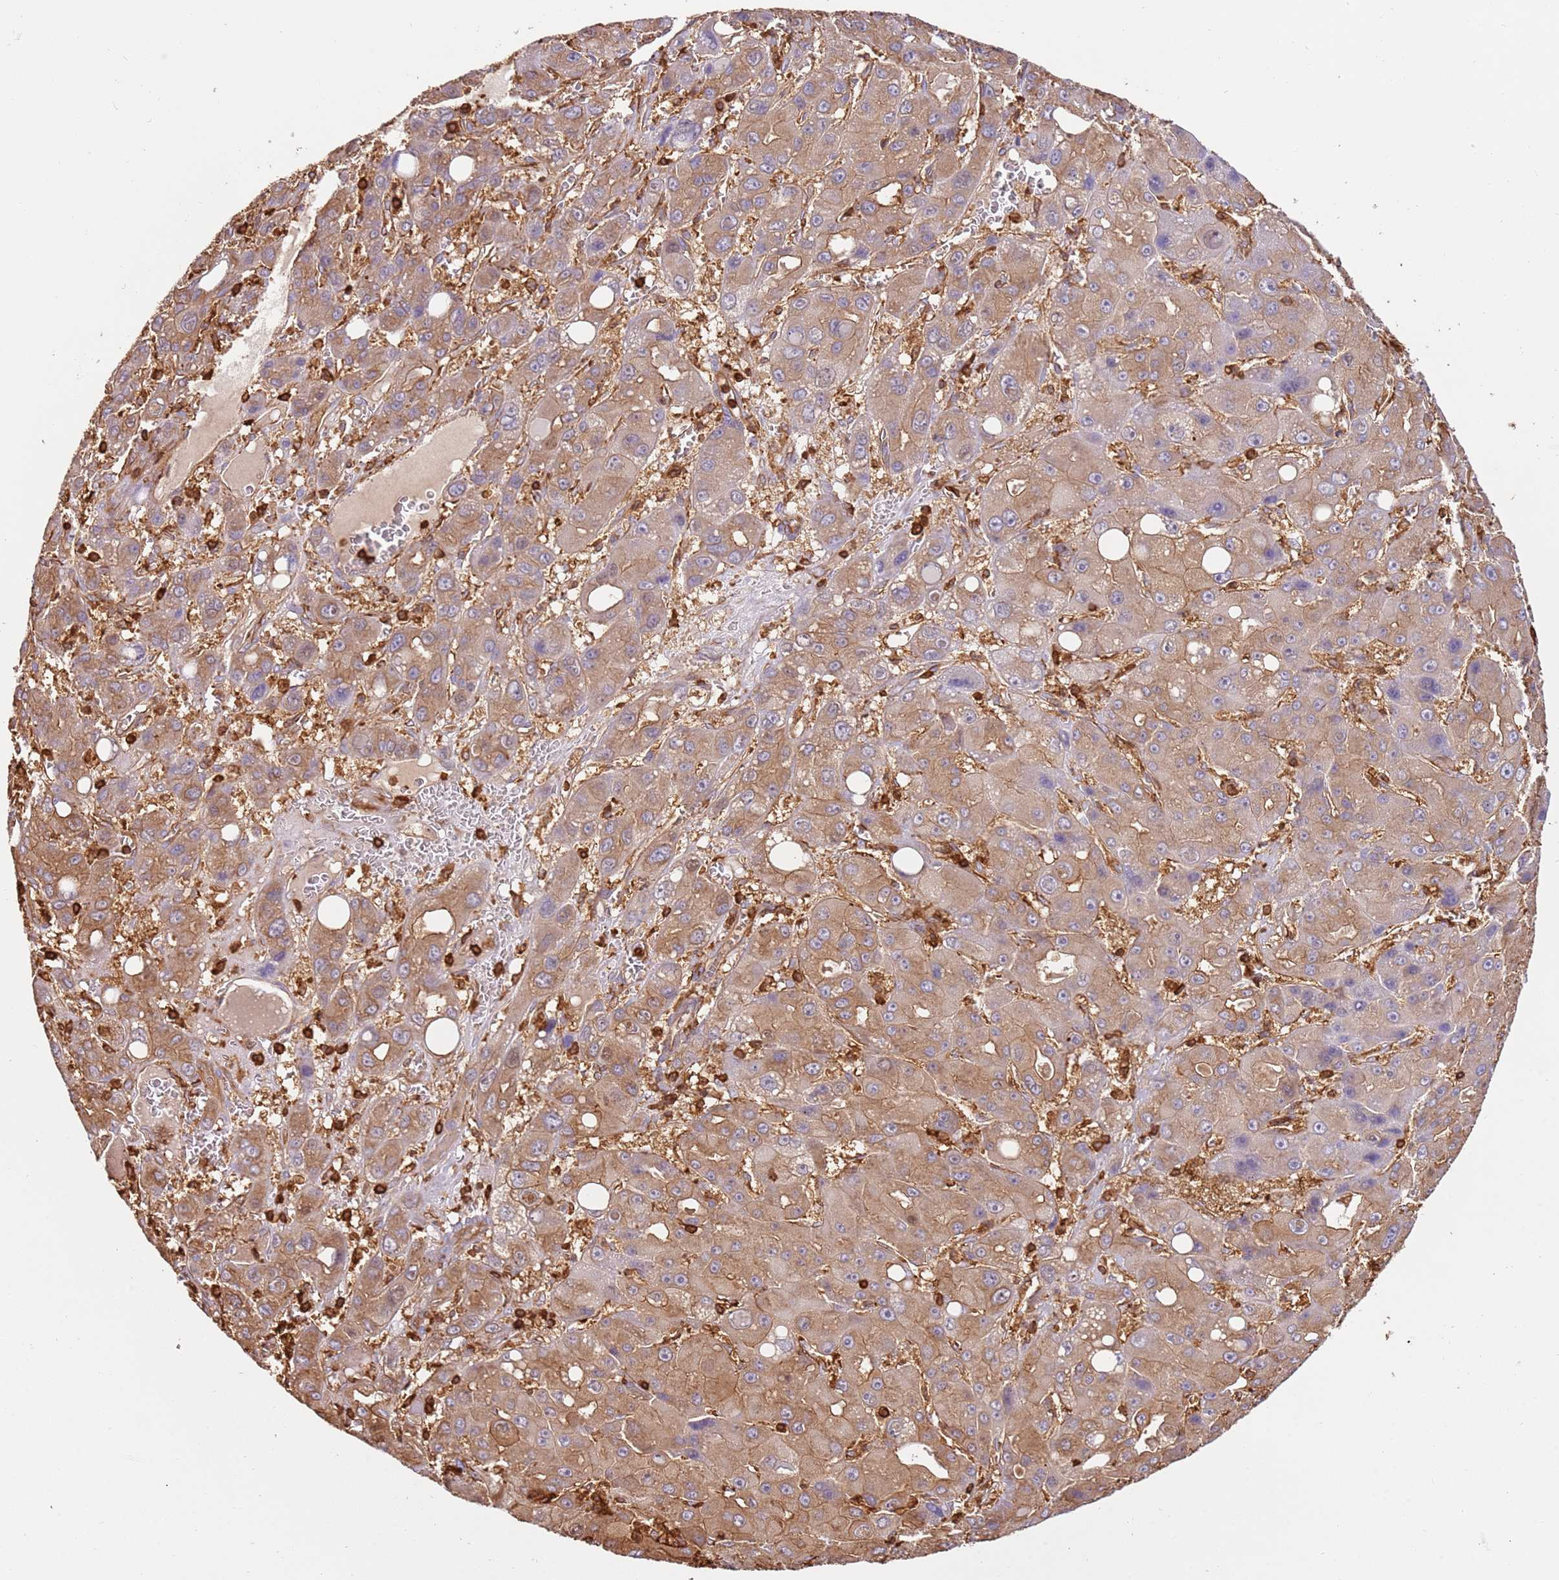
{"staining": {"intensity": "moderate", "quantity": ">75%", "location": "cytoplasmic/membranous"}, "tissue": "liver cancer", "cell_type": "Tumor cells", "image_type": "cancer", "snomed": [{"axis": "morphology", "description": "Carcinoma, Hepatocellular, NOS"}, {"axis": "topography", "description": "Liver"}], "caption": "Human liver hepatocellular carcinoma stained for a protein (brown) displays moderate cytoplasmic/membranous positive positivity in about >75% of tumor cells.", "gene": "OR6P1", "patient": {"sex": "male", "age": 55}}